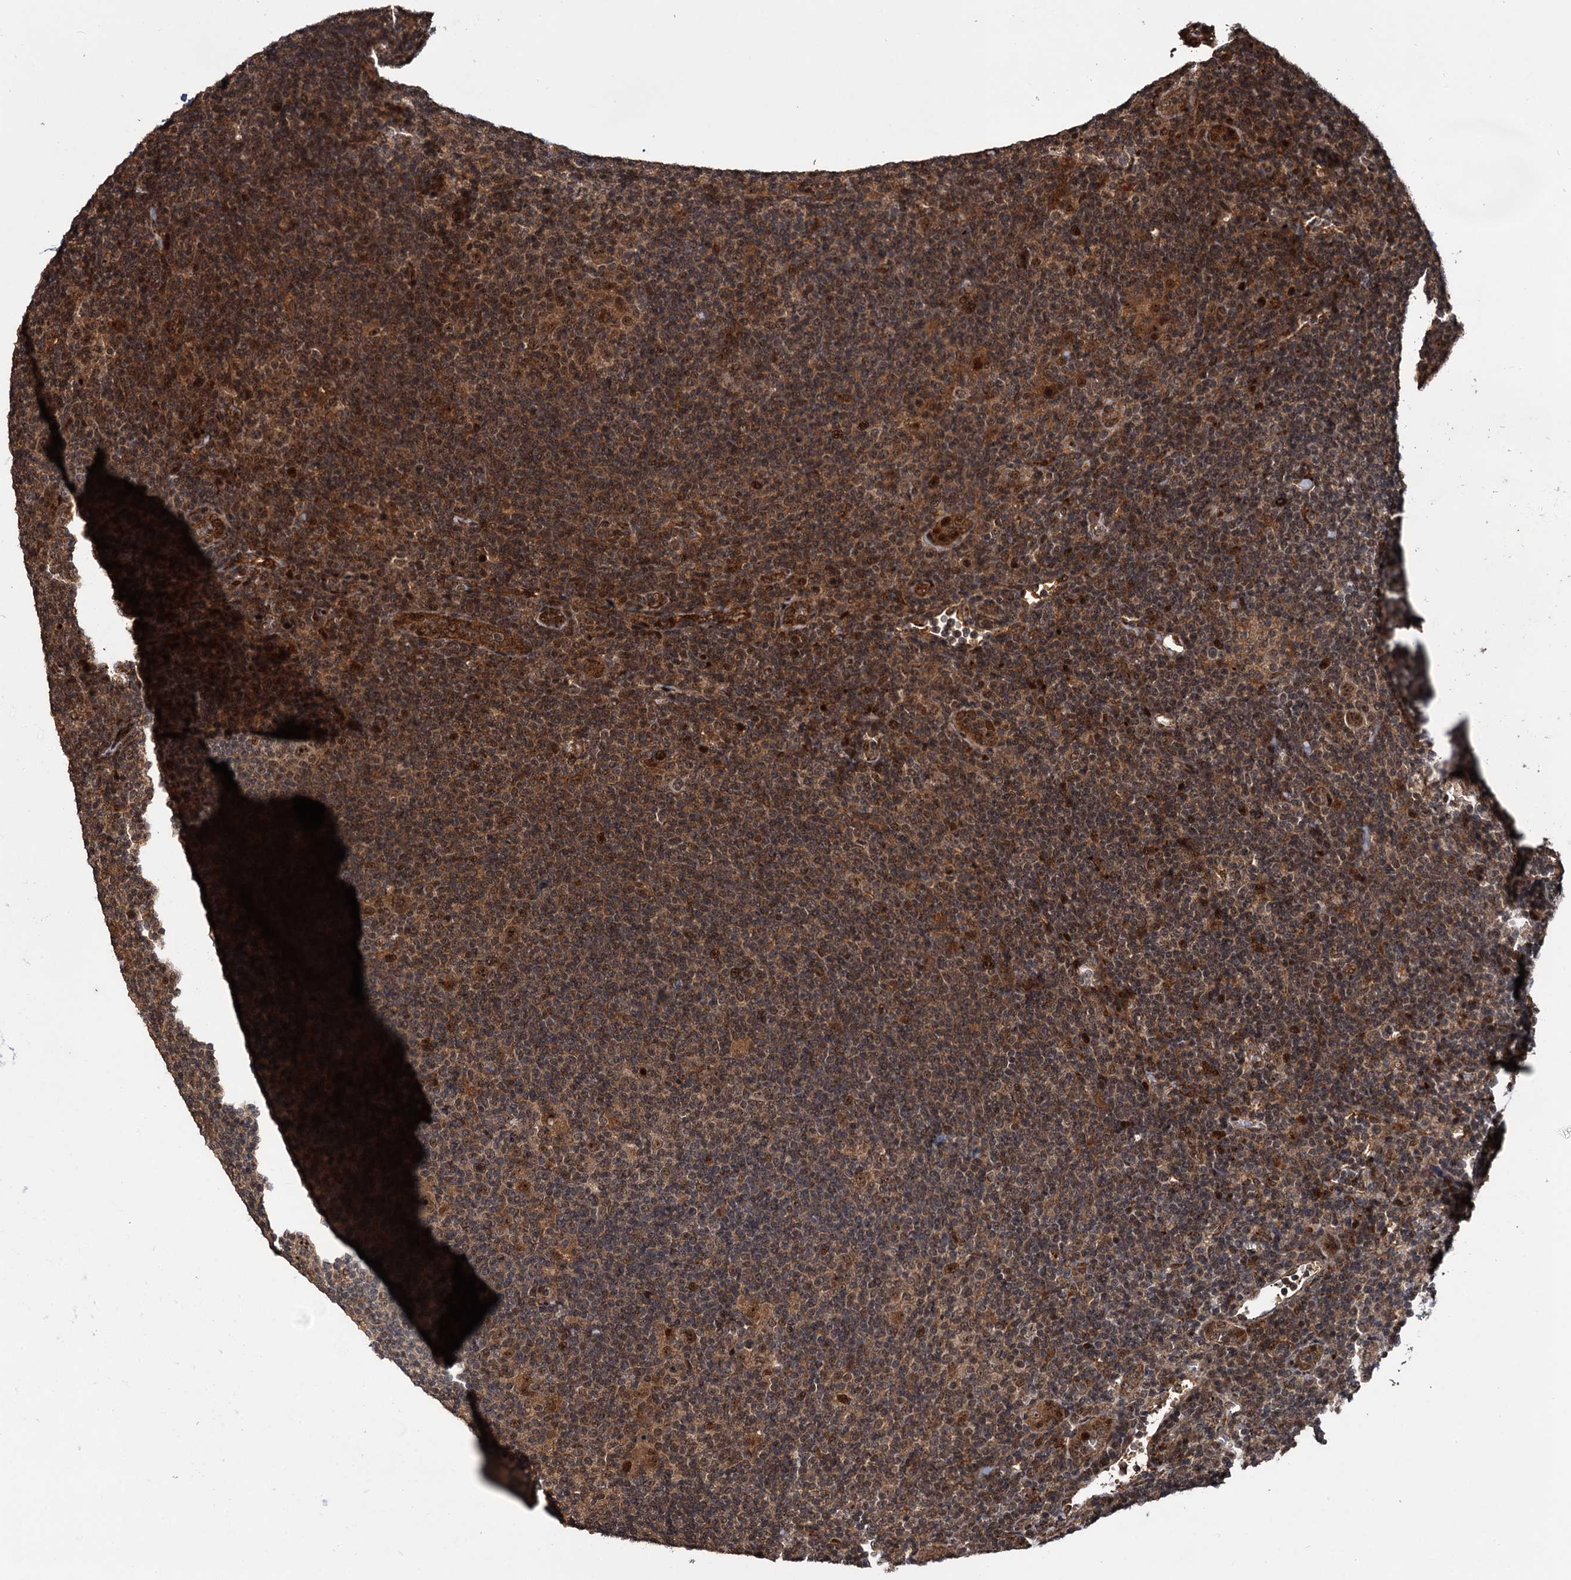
{"staining": {"intensity": "moderate", "quantity": ">75%", "location": "cytoplasmic/membranous,nuclear"}, "tissue": "lymphoma", "cell_type": "Tumor cells", "image_type": "cancer", "snomed": [{"axis": "morphology", "description": "Hodgkin's disease, NOS"}, {"axis": "topography", "description": "Lymph node"}], "caption": "The micrograph demonstrates staining of lymphoma, revealing moderate cytoplasmic/membranous and nuclear protein staining (brown color) within tumor cells.", "gene": "CEP192", "patient": {"sex": "female", "age": 57}}